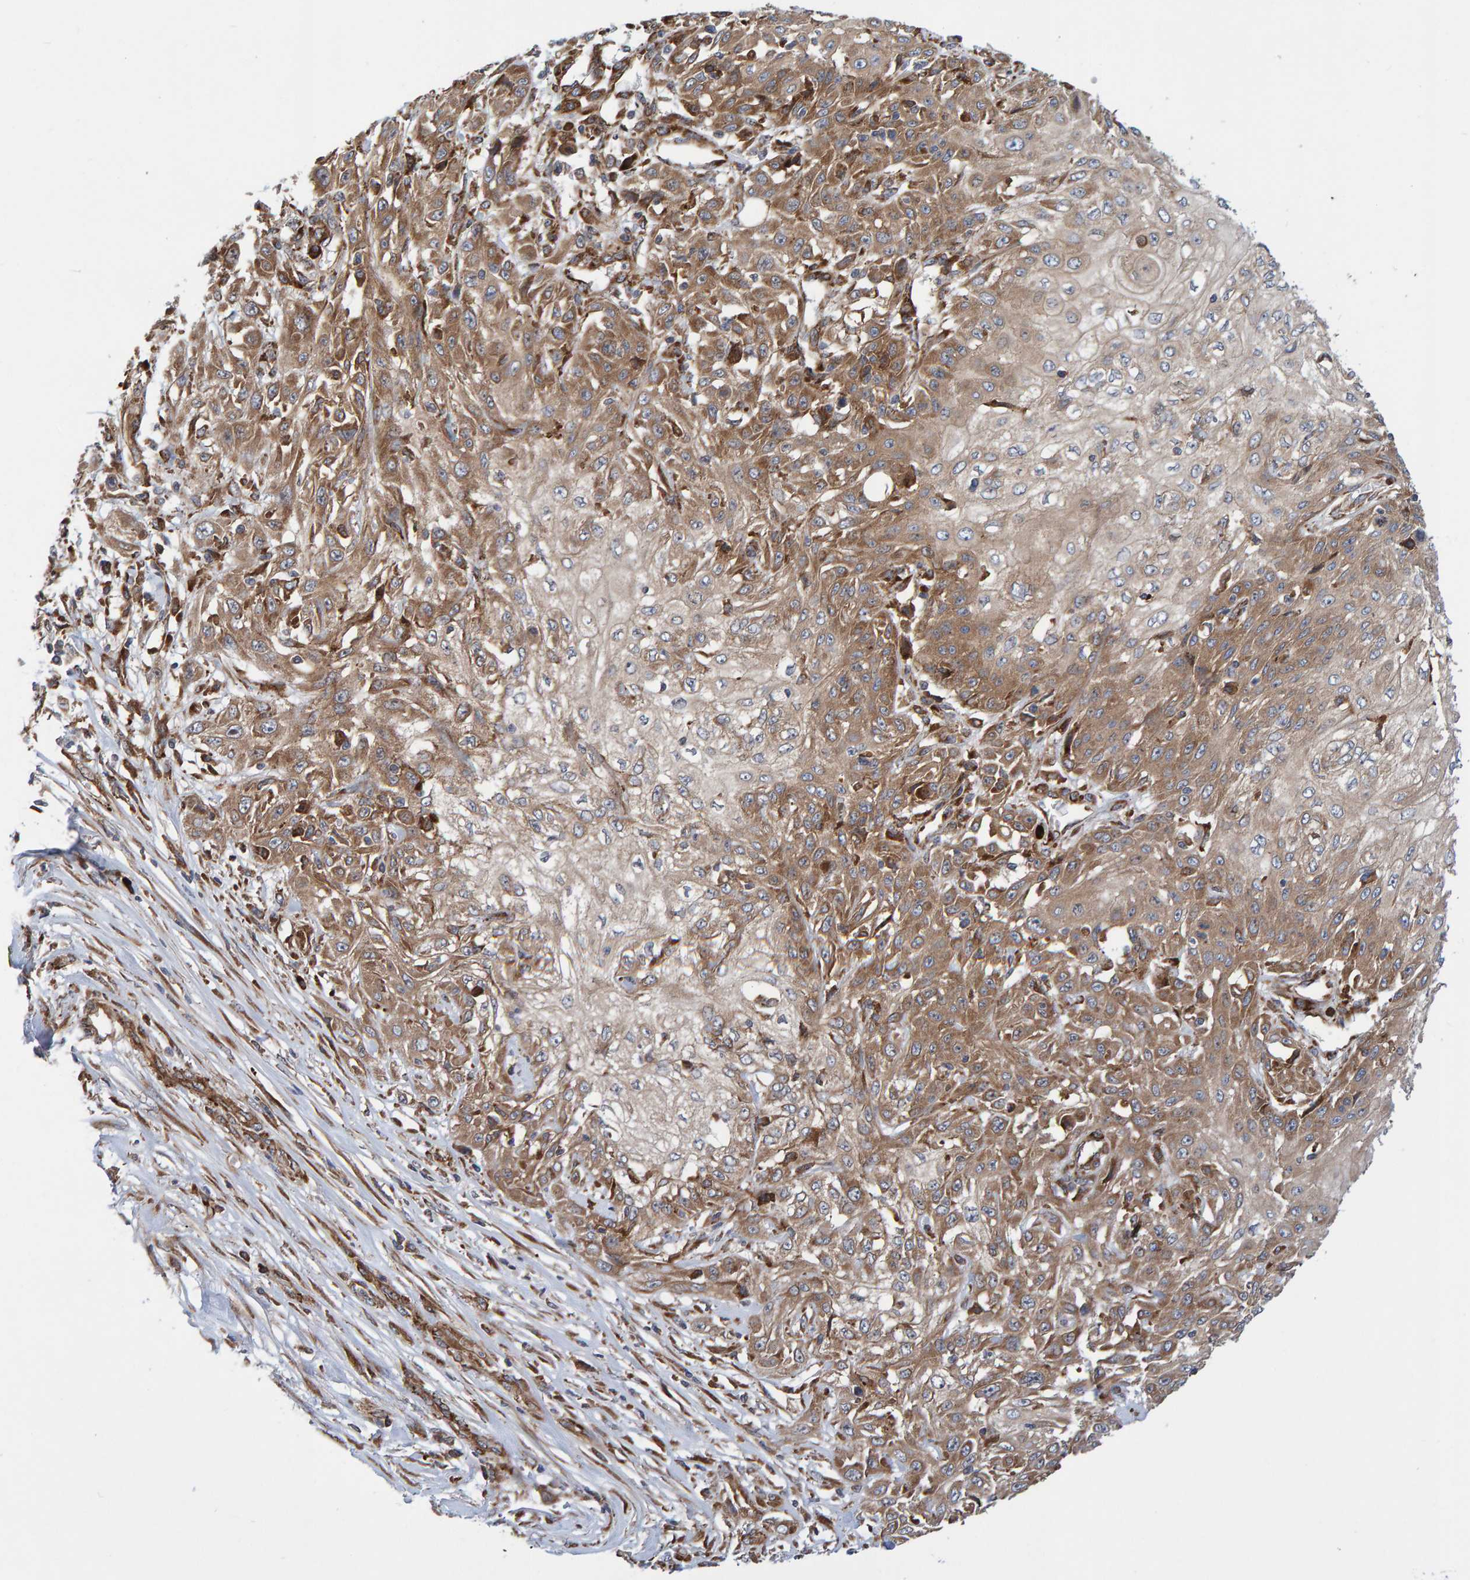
{"staining": {"intensity": "moderate", "quantity": ">75%", "location": "cytoplasmic/membranous"}, "tissue": "skin cancer", "cell_type": "Tumor cells", "image_type": "cancer", "snomed": [{"axis": "morphology", "description": "Squamous cell carcinoma, NOS"}, {"axis": "morphology", "description": "Squamous cell carcinoma, metastatic, NOS"}, {"axis": "topography", "description": "Skin"}, {"axis": "topography", "description": "Lymph node"}], "caption": "Immunohistochemical staining of skin cancer demonstrates medium levels of moderate cytoplasmic/membranous protein staining in about >75% of tumor cells.", "gene": "KIAA0753", "patient": {"sex": "male", "age": 75}}